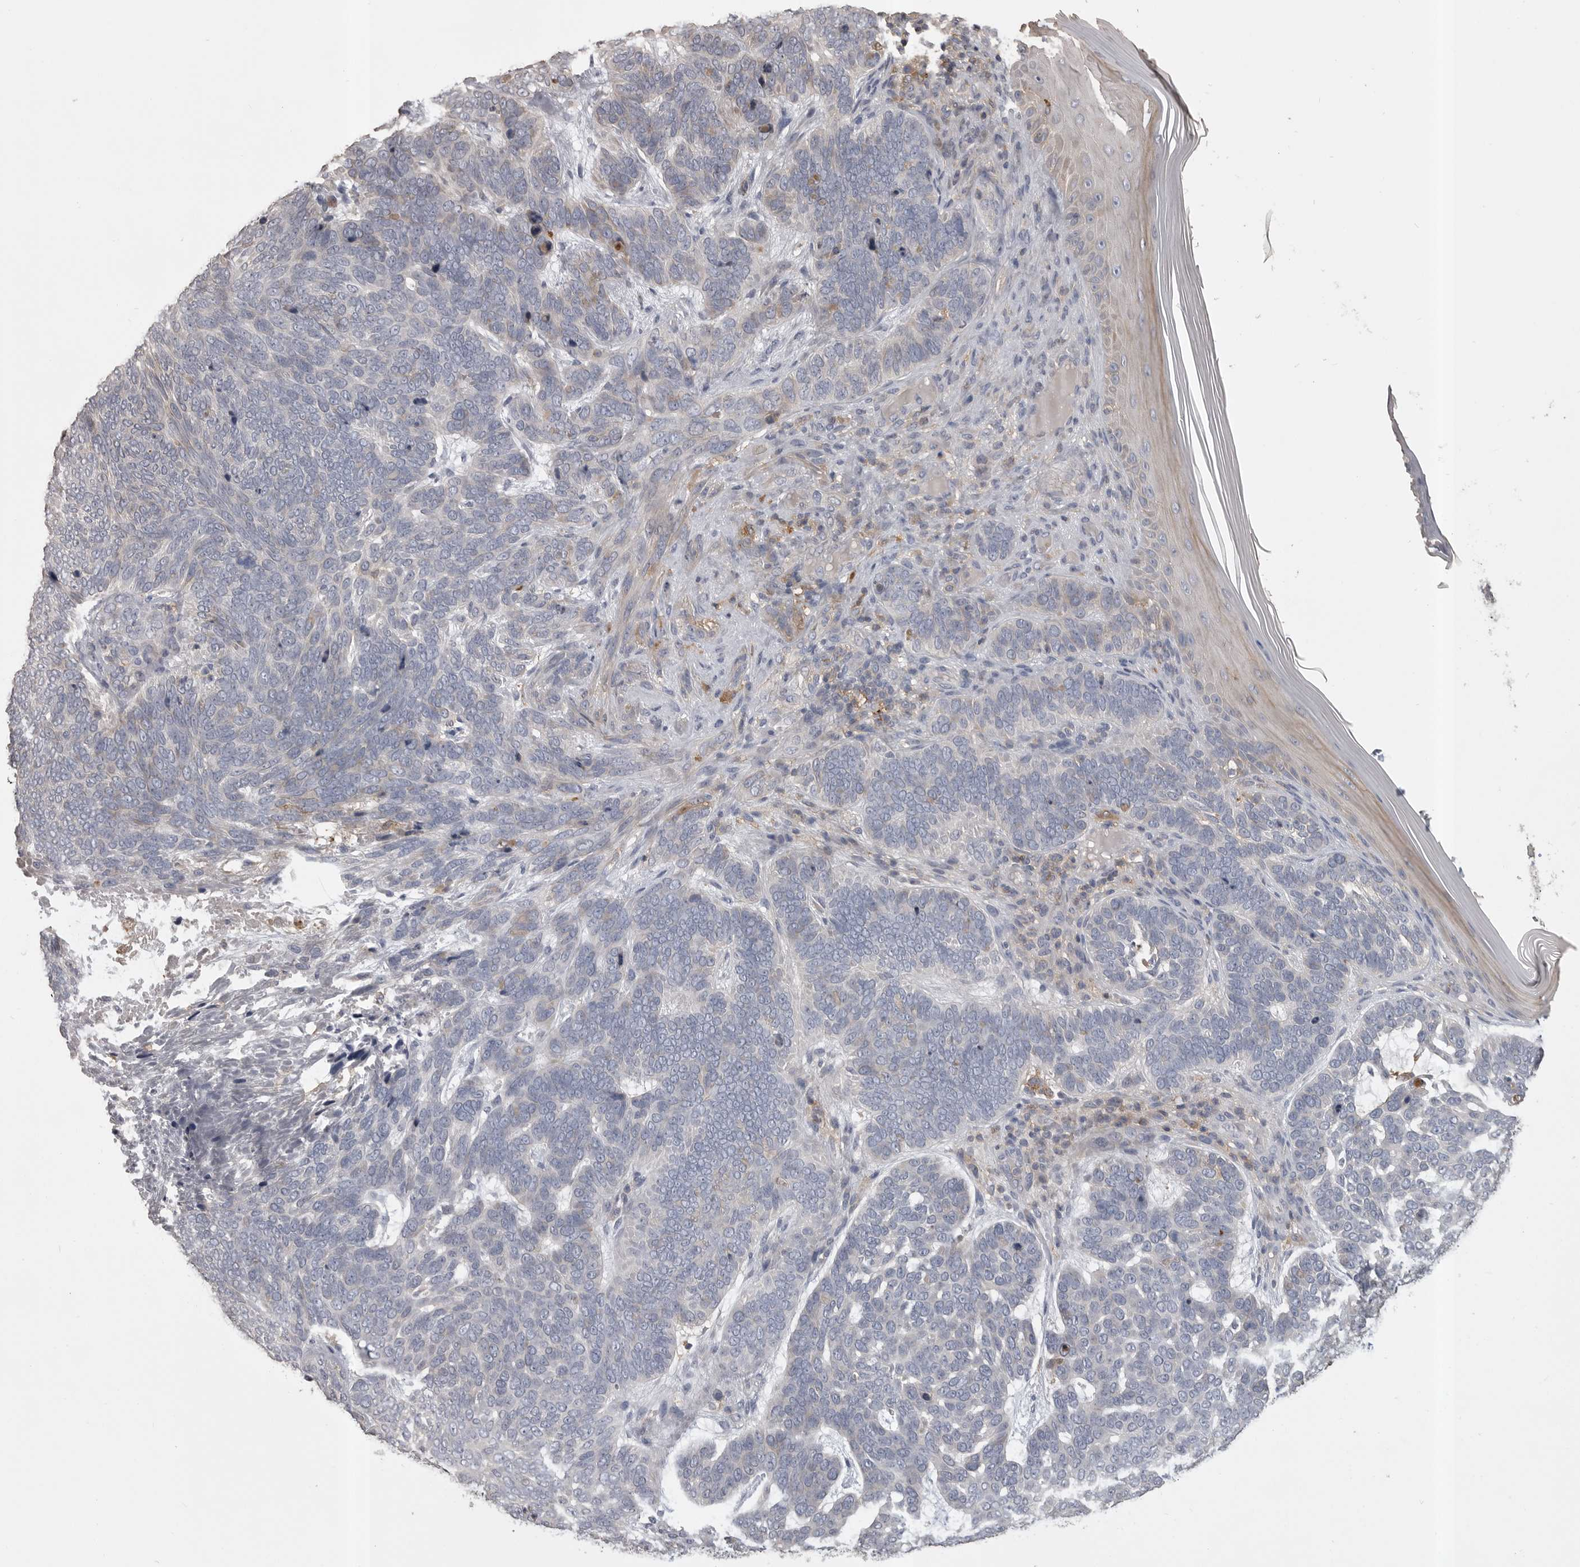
{"staining": {"intensity": "negative", "quantity": "none", "location": "none"}, "tissue": "skin cancer", "cell_type": "Tumor cells", "image_type": "cancer", "snomed": [{"axis": "morphology", "description": "Basal cell carcinoma"}, {"axis": "topography", "description": "Skin"}], "caption": "This is a image of IHC staining of skin cancer, which shows no positivity in tumor cells.", "gene": "CMTM6", "patient": {"sex": "female", "age": 85}}